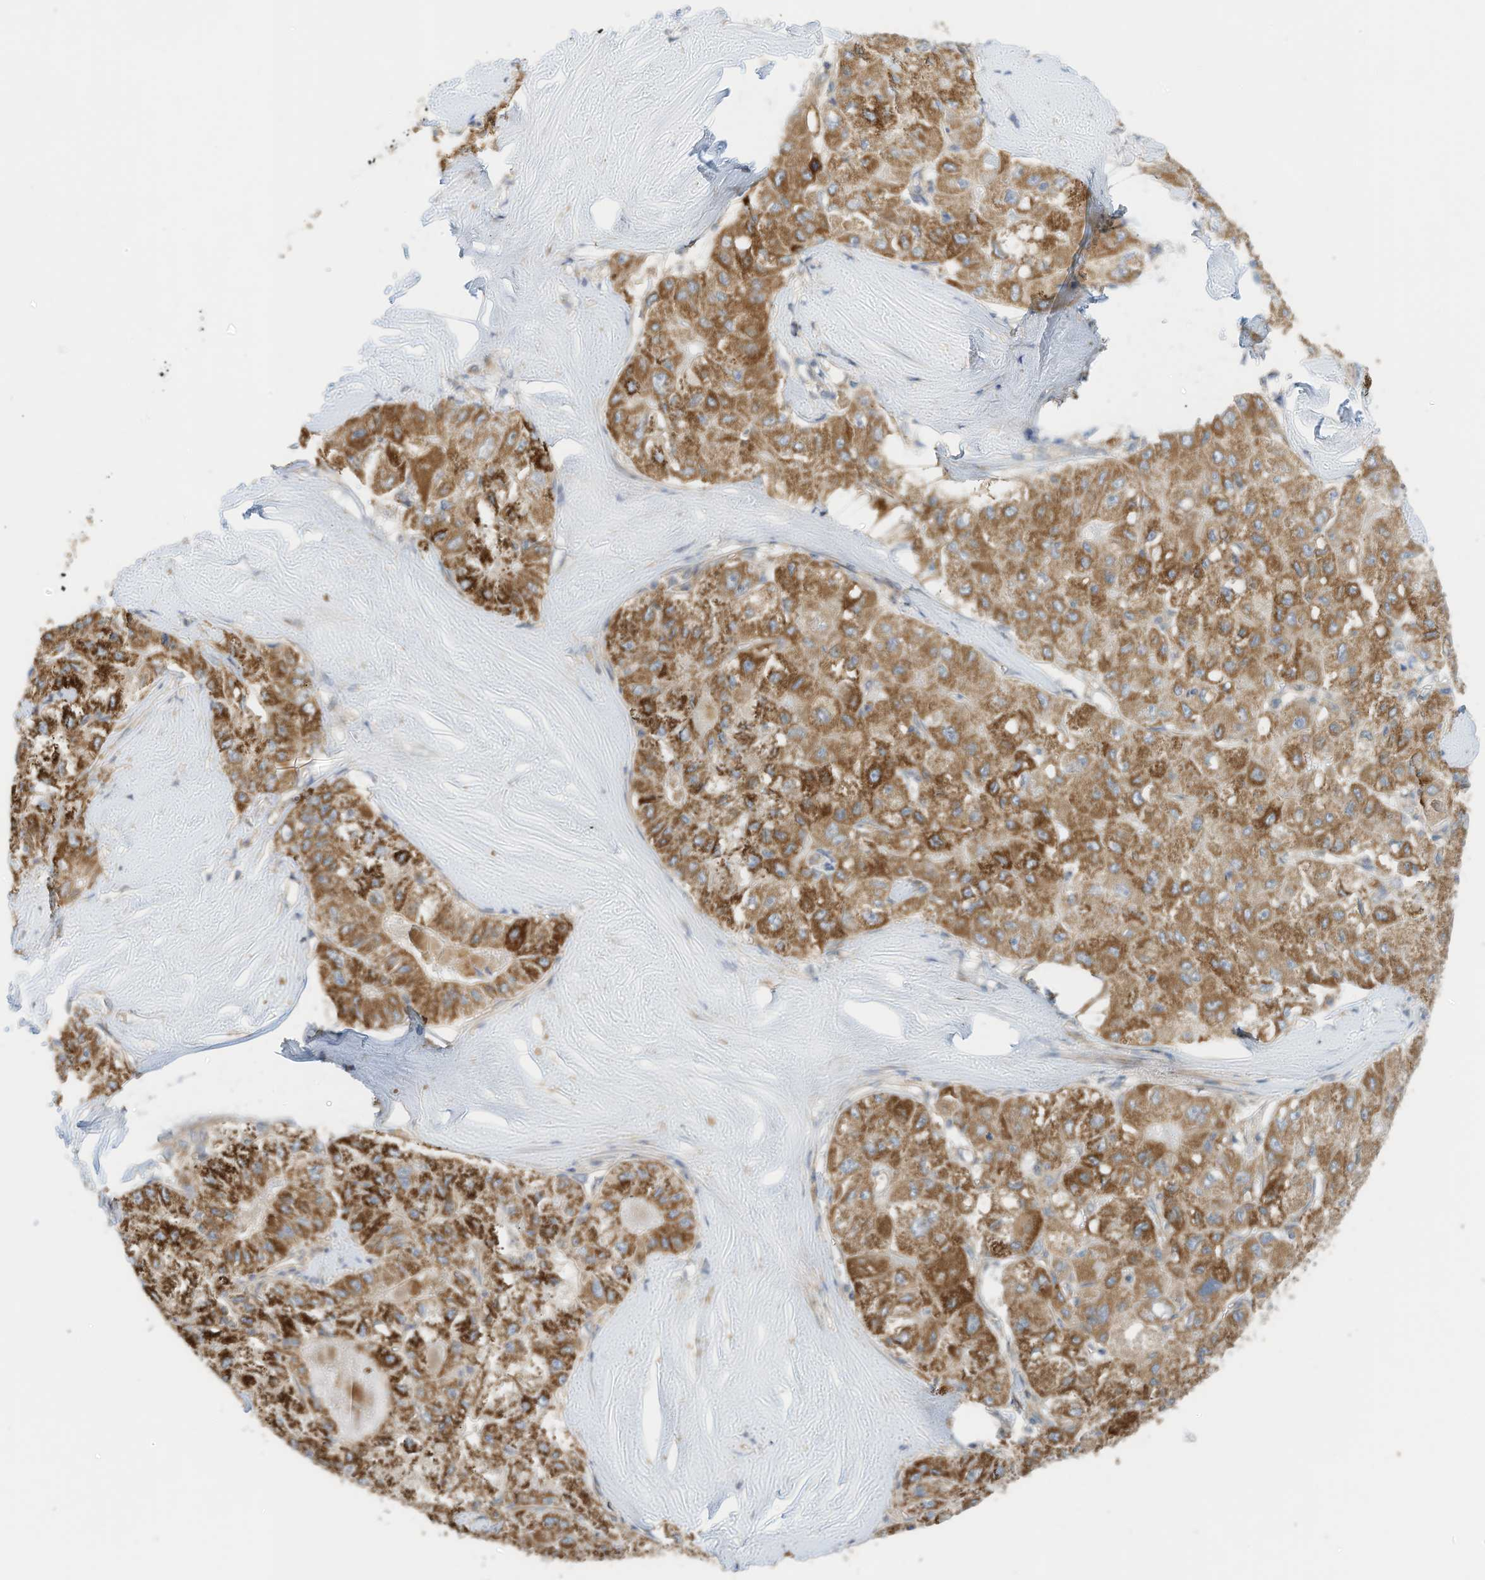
{"staining": {"intensity": "moderate", "quantity": ">75%", "location": "cytoplasmic/membranous"}, "tissue": "liver cancer", "cell_type": "Tumor cells", "image_type": "cancer", "snomed": [{"axis": "morphology", "description": "Carcinoma, Hepatocellular, NOS"}, {"axis": "topography", "description": "Liver"}], "caption": "Protein staining of liver hepatocellular carcinoma tissue reveals moderate cytoplasmic/membranous positivity in about >75% of tumor cells.", "gene": "METTL6", "patient": {"sex": "male", "age": 80}}